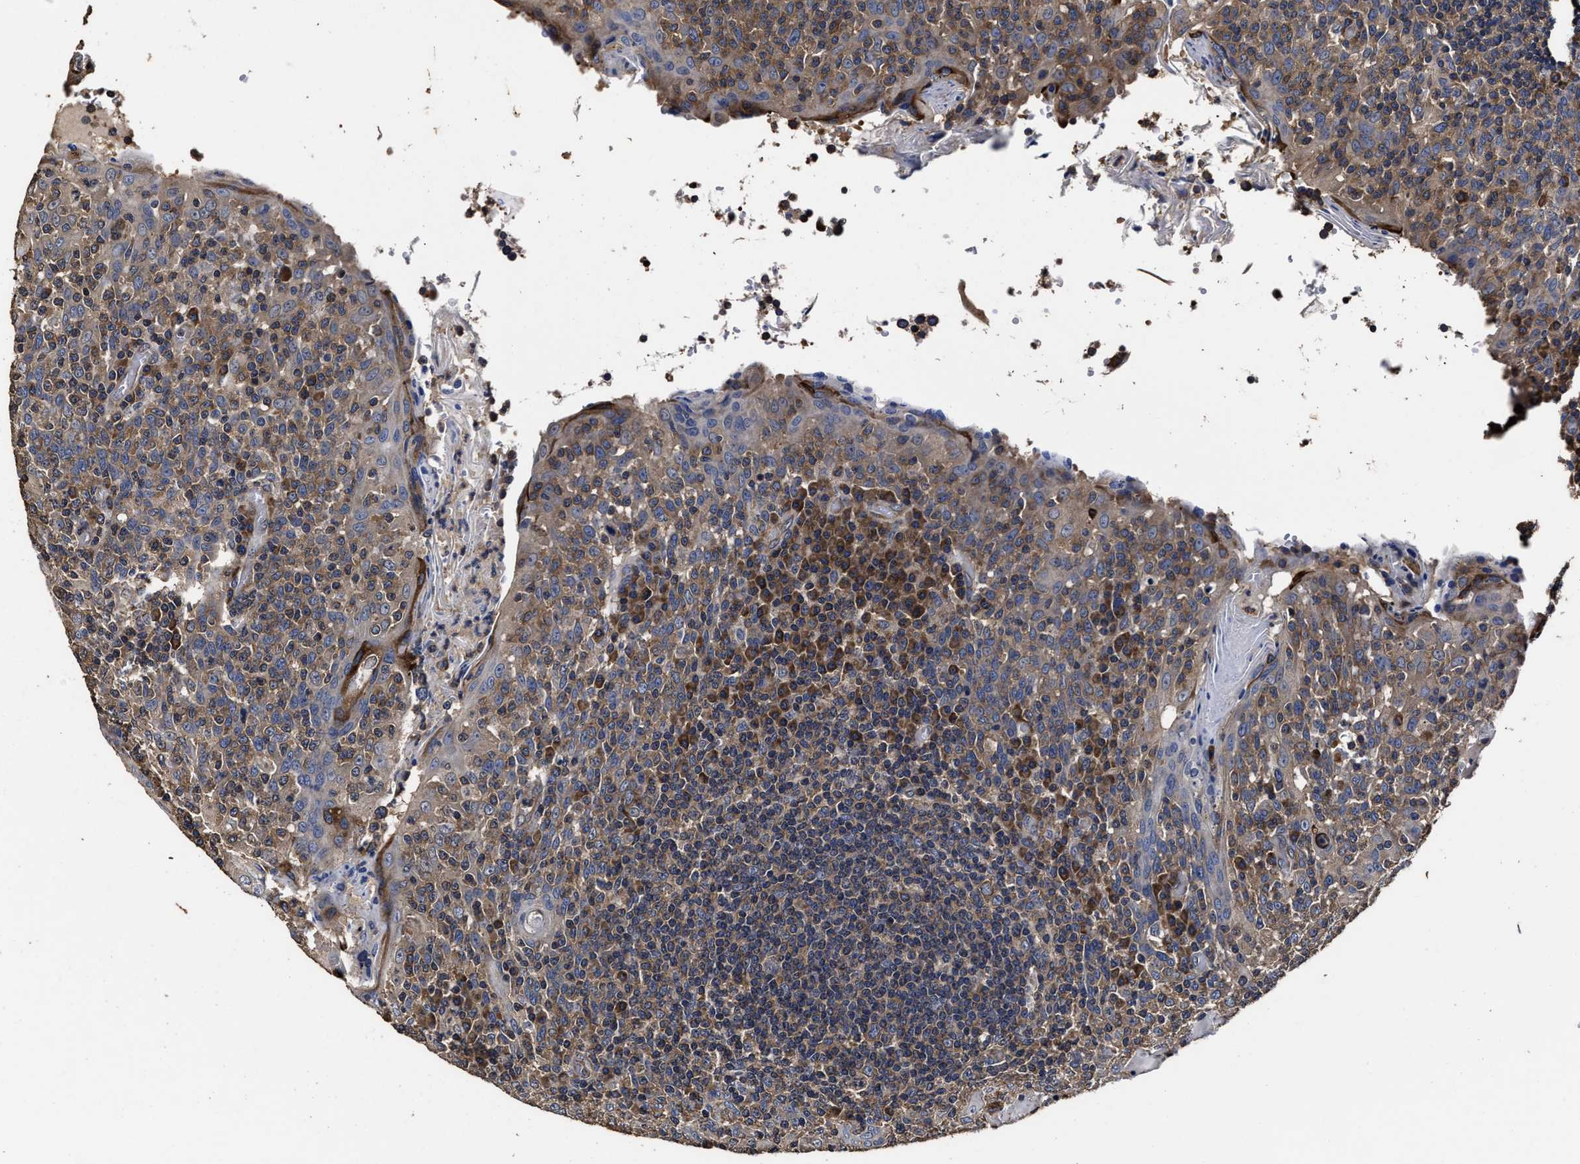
{"staining": {"intensity": "weak", "quantity": ">75%", "location": "cytoplasmic/membranous"}, "tissue": "tonsil", "cell_type": "Germinal center cells", "image_type": "normal", "snomed": [{"axis": "morphology", "description": "Normal tissue, NOS"}, {"axis": "topography", "description": "Tonsil"}], "caption": "Germinal center cells show low levels of weak cytoplasmic/membranous positivity in approximately >75% of cells in unremarkable human tonsil. (IHC, brightfield microscopy, high magnification).", "gene": "AVEN", "patient": {"sex": "female", "age": 19}}